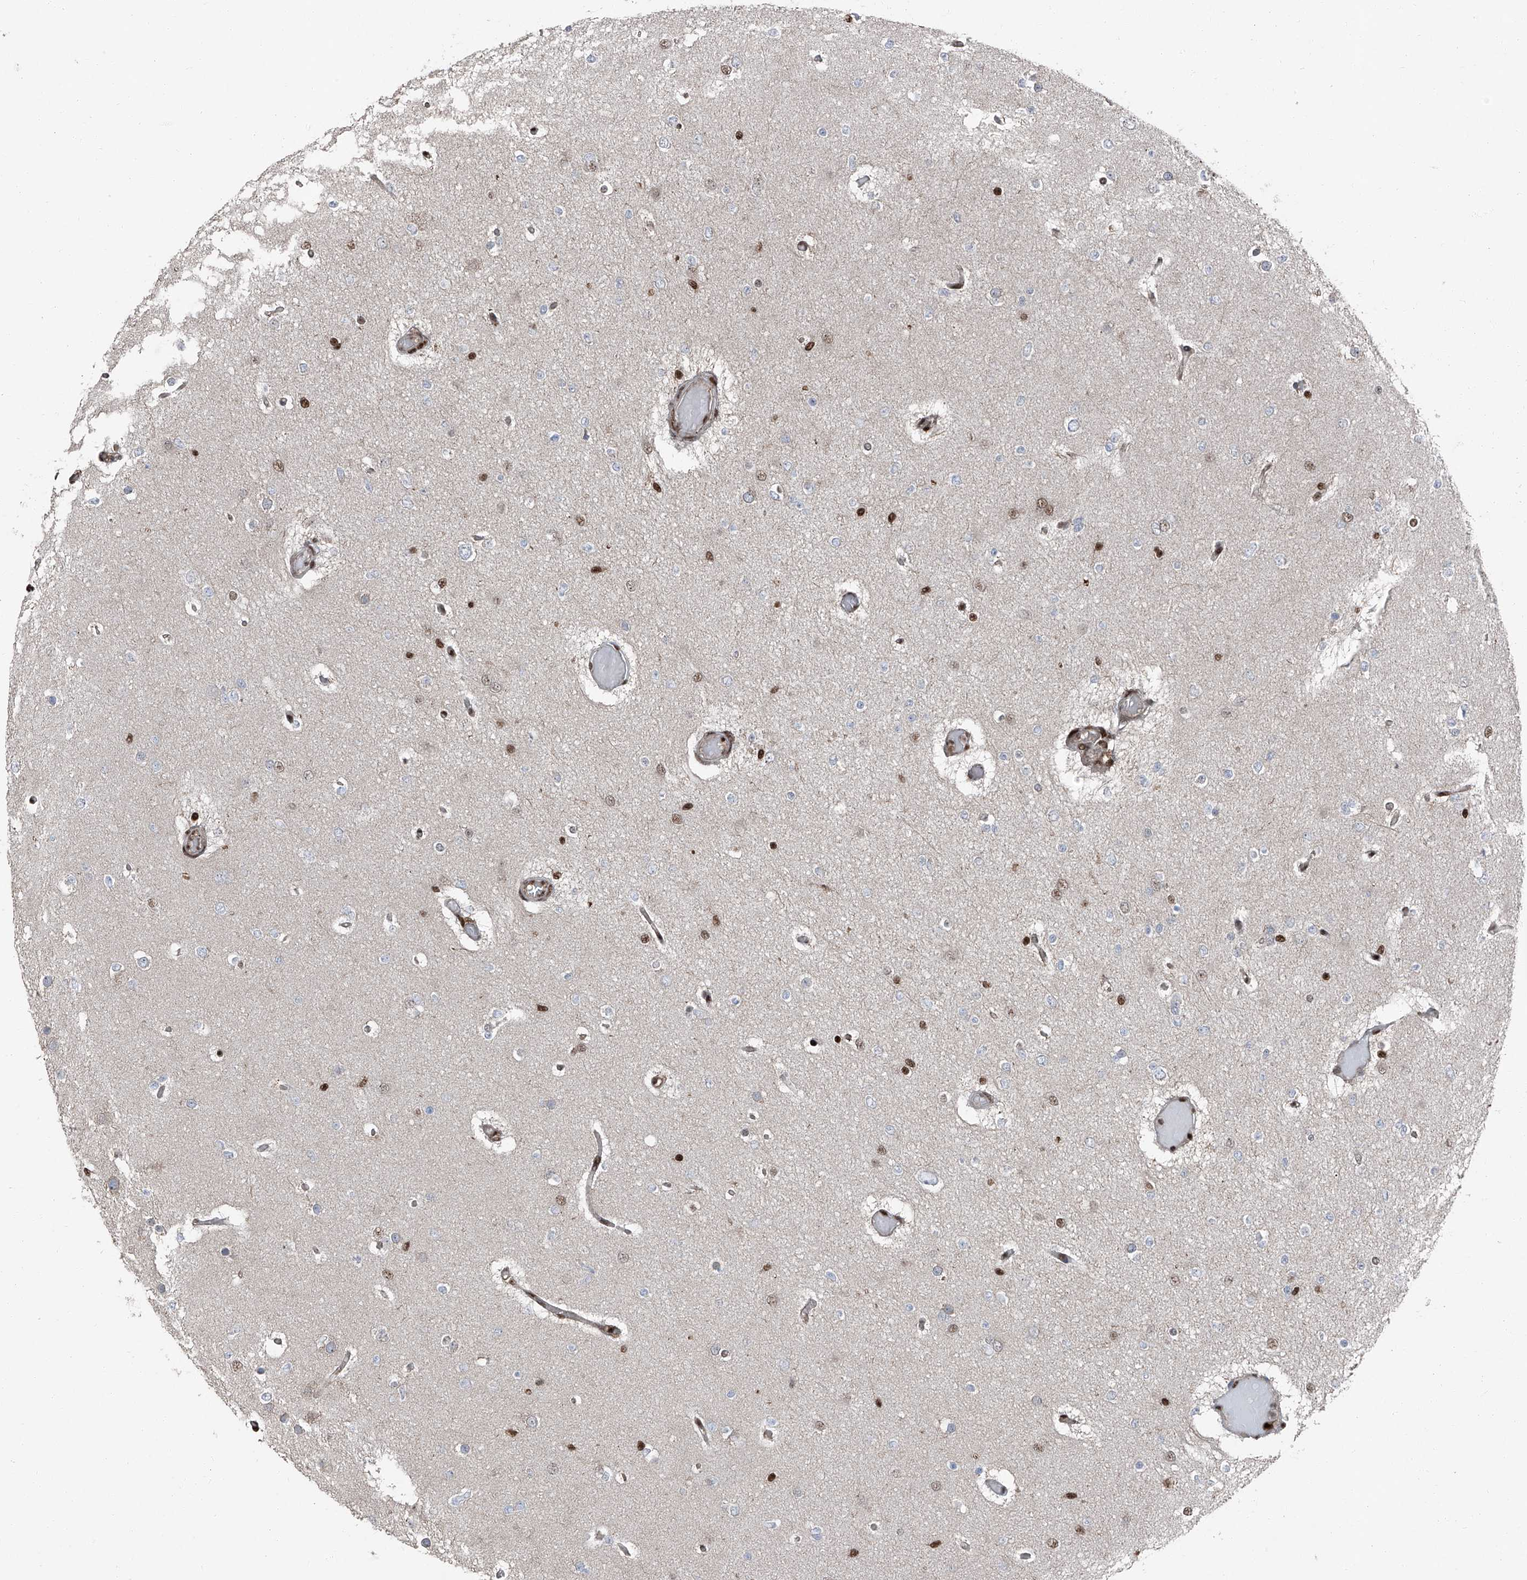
{"staining": {"intensity": "moderate", "quantity": "<25%", "location": "nuclear"}, "tissue": "glioma", "cell_type": "Tumor cells", "image_type": "cancer", "snomed": [{"axis": "morphology", "description": "Glioma, malignant, Low grade"}, {"axis": "topography", "description": "Brain"}], "caption": "Protein positivity by immunohistochemistry (IHC) shows moderate nuclear positivity in approximately <25% of tumor cells in glioma.", "gene": "FKBP5", "patient": {"sex": "female", "age": 22}}